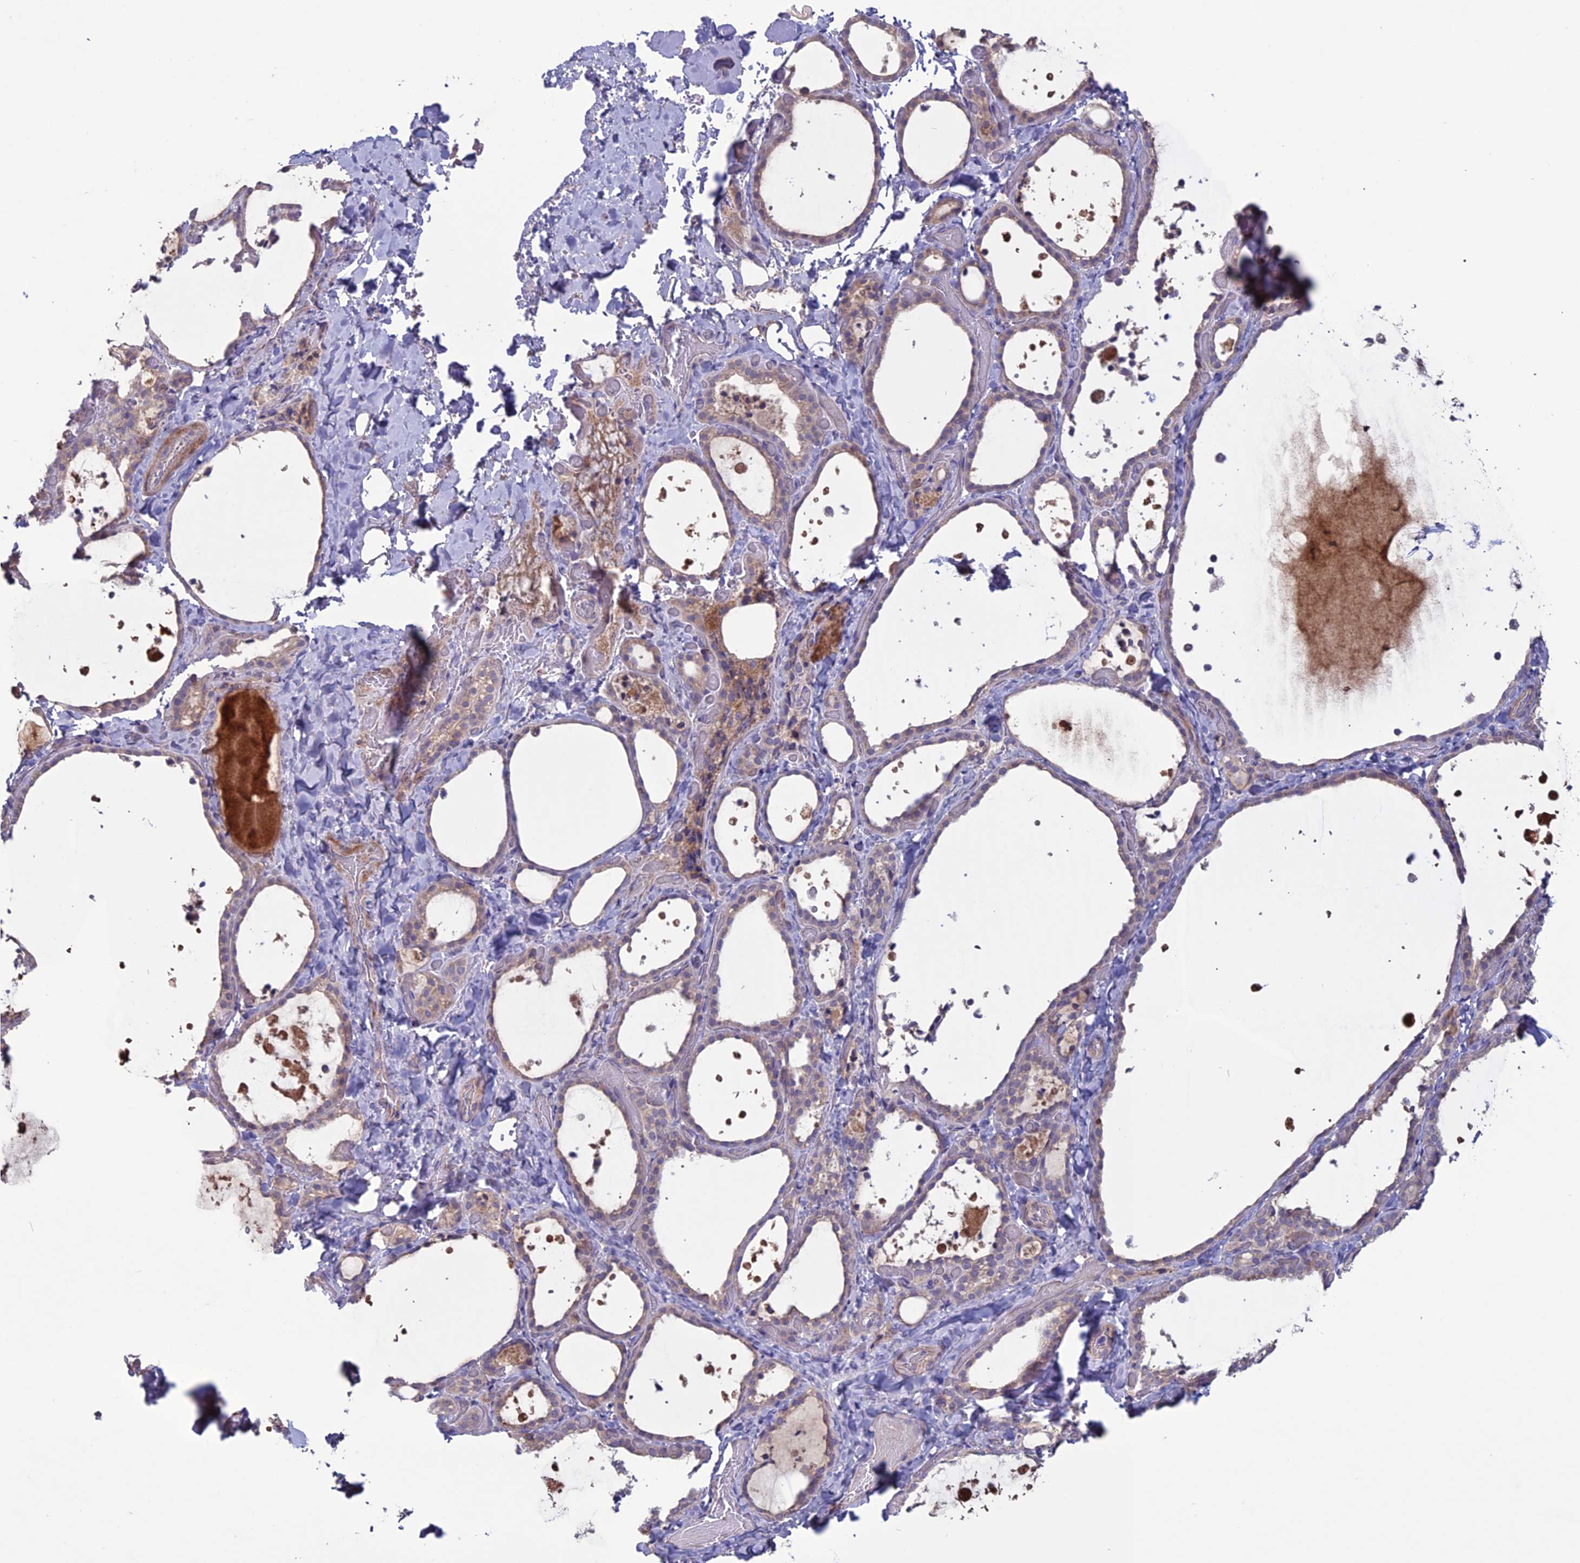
{"staining": {"intensity": "weak", "quantity": "25%-75%", "location": "cytoplasmic/membranous"}, "tissue": "thyroid gland", "cell_type": "Glandular cells", "image_type": "normal", "snomed": [{"axis": "morphology", "description": "Normal tissue, NOS"}, {"axis": "topography", "description": "Thyroid gland"}], "caption": "This photomicrograph displays IHC staining of benign thyroid gland, with low weak cytoplasmic/membranous staining in about 25%-75% of glandular cells.", "gene": "C2orf76", "patient": {"sex": "female", "age": 44}}